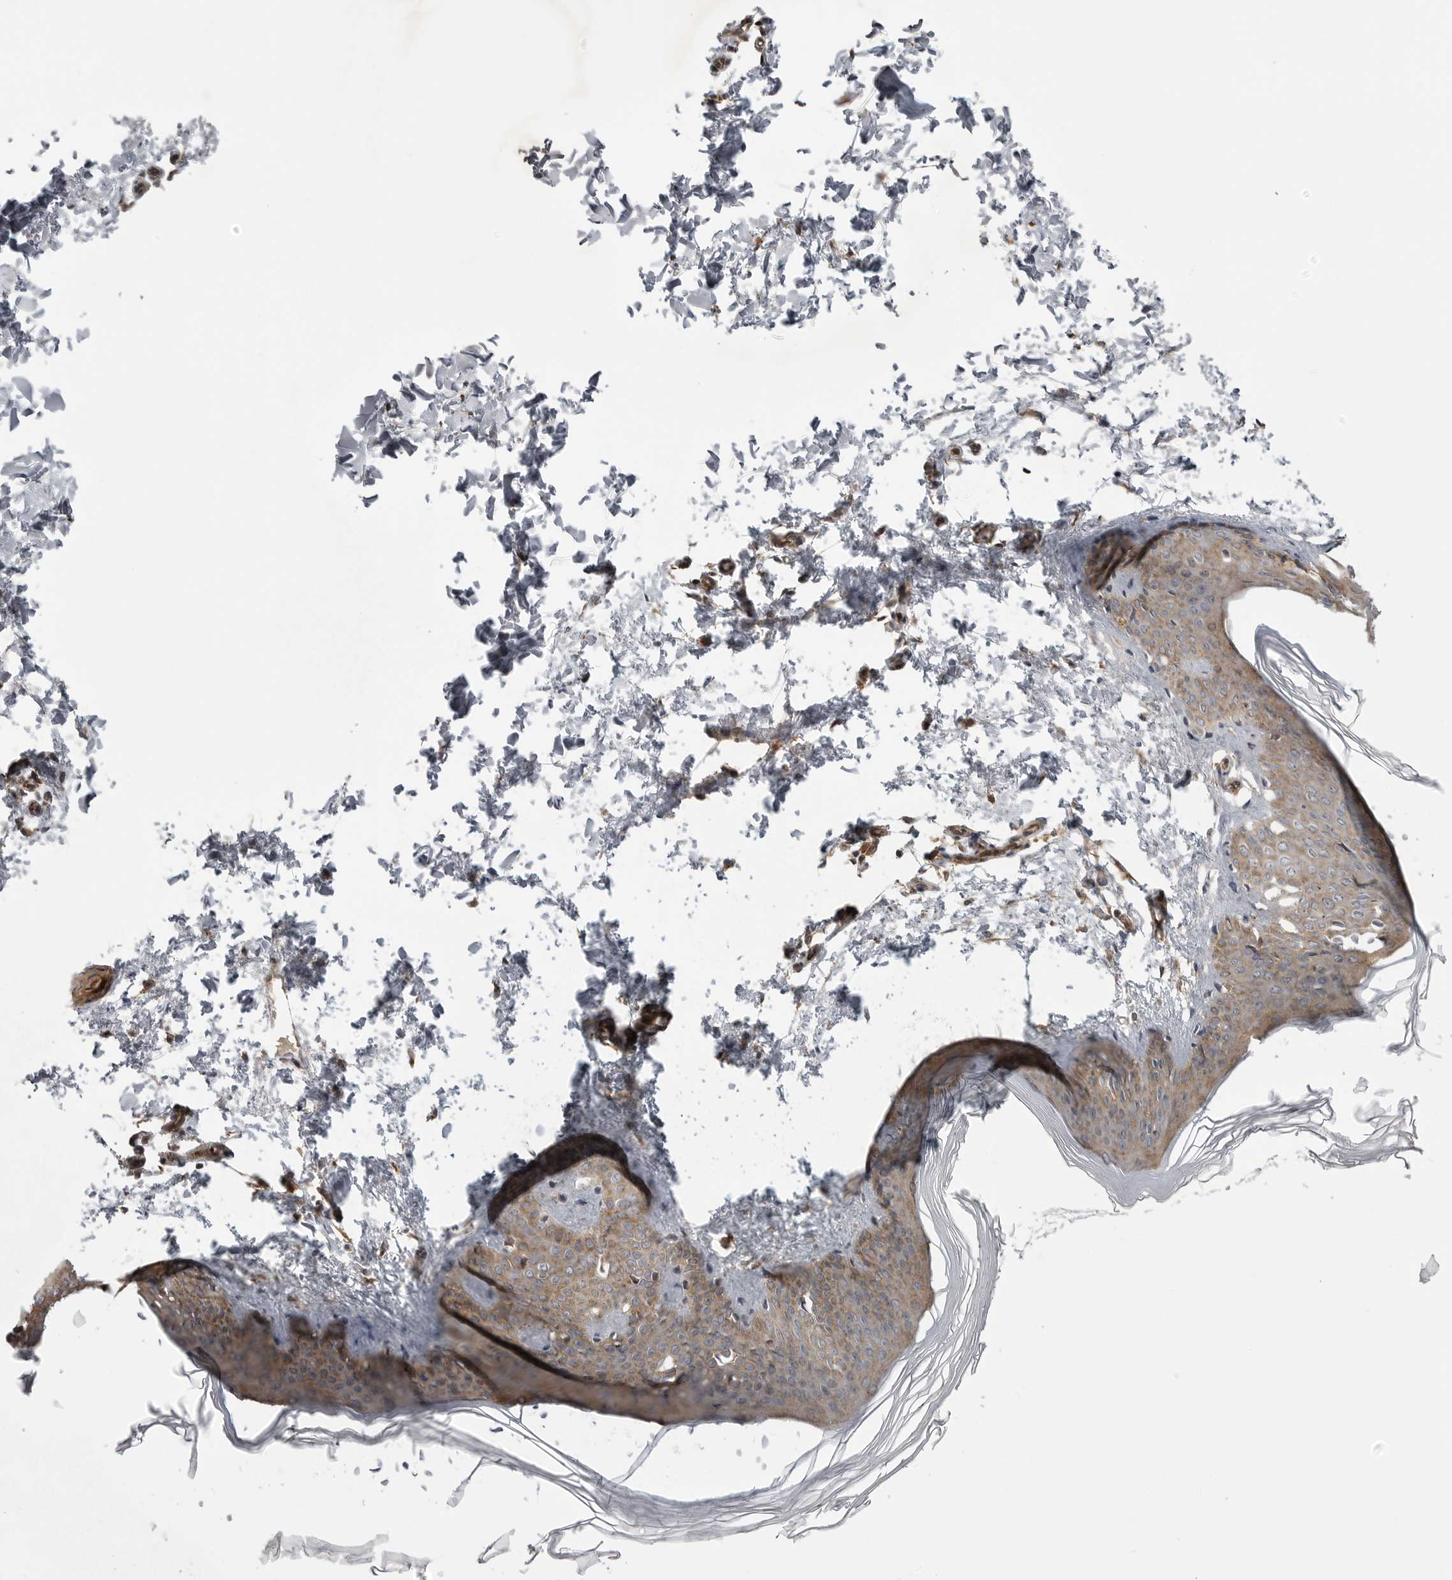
{"staining": {"intensity": "moderate", "quantity": ">75%", "location": "cytoplasmic/membranous"}, "tissue": "skin", "cell_type": "Fibroblasts", "image_type": "normal", "snomed": [{"axis": "morphology", "description": "Normal tissue, NOS"}, {"axis": "topography", "description": "Skin"}], "caption": "Immunohistochemistry (IHC) photomicrograph of unremarkable skin: human skin stained using immunohistochemistry displays medium levels of moderate protein expression localized specifically in the cytoplasmic/membranous of fibroblasts, appearing as a cytoplasmic/membranous brown color.", "gene": "LRRC45", "patient": {"sex": "female", "age": 27}}